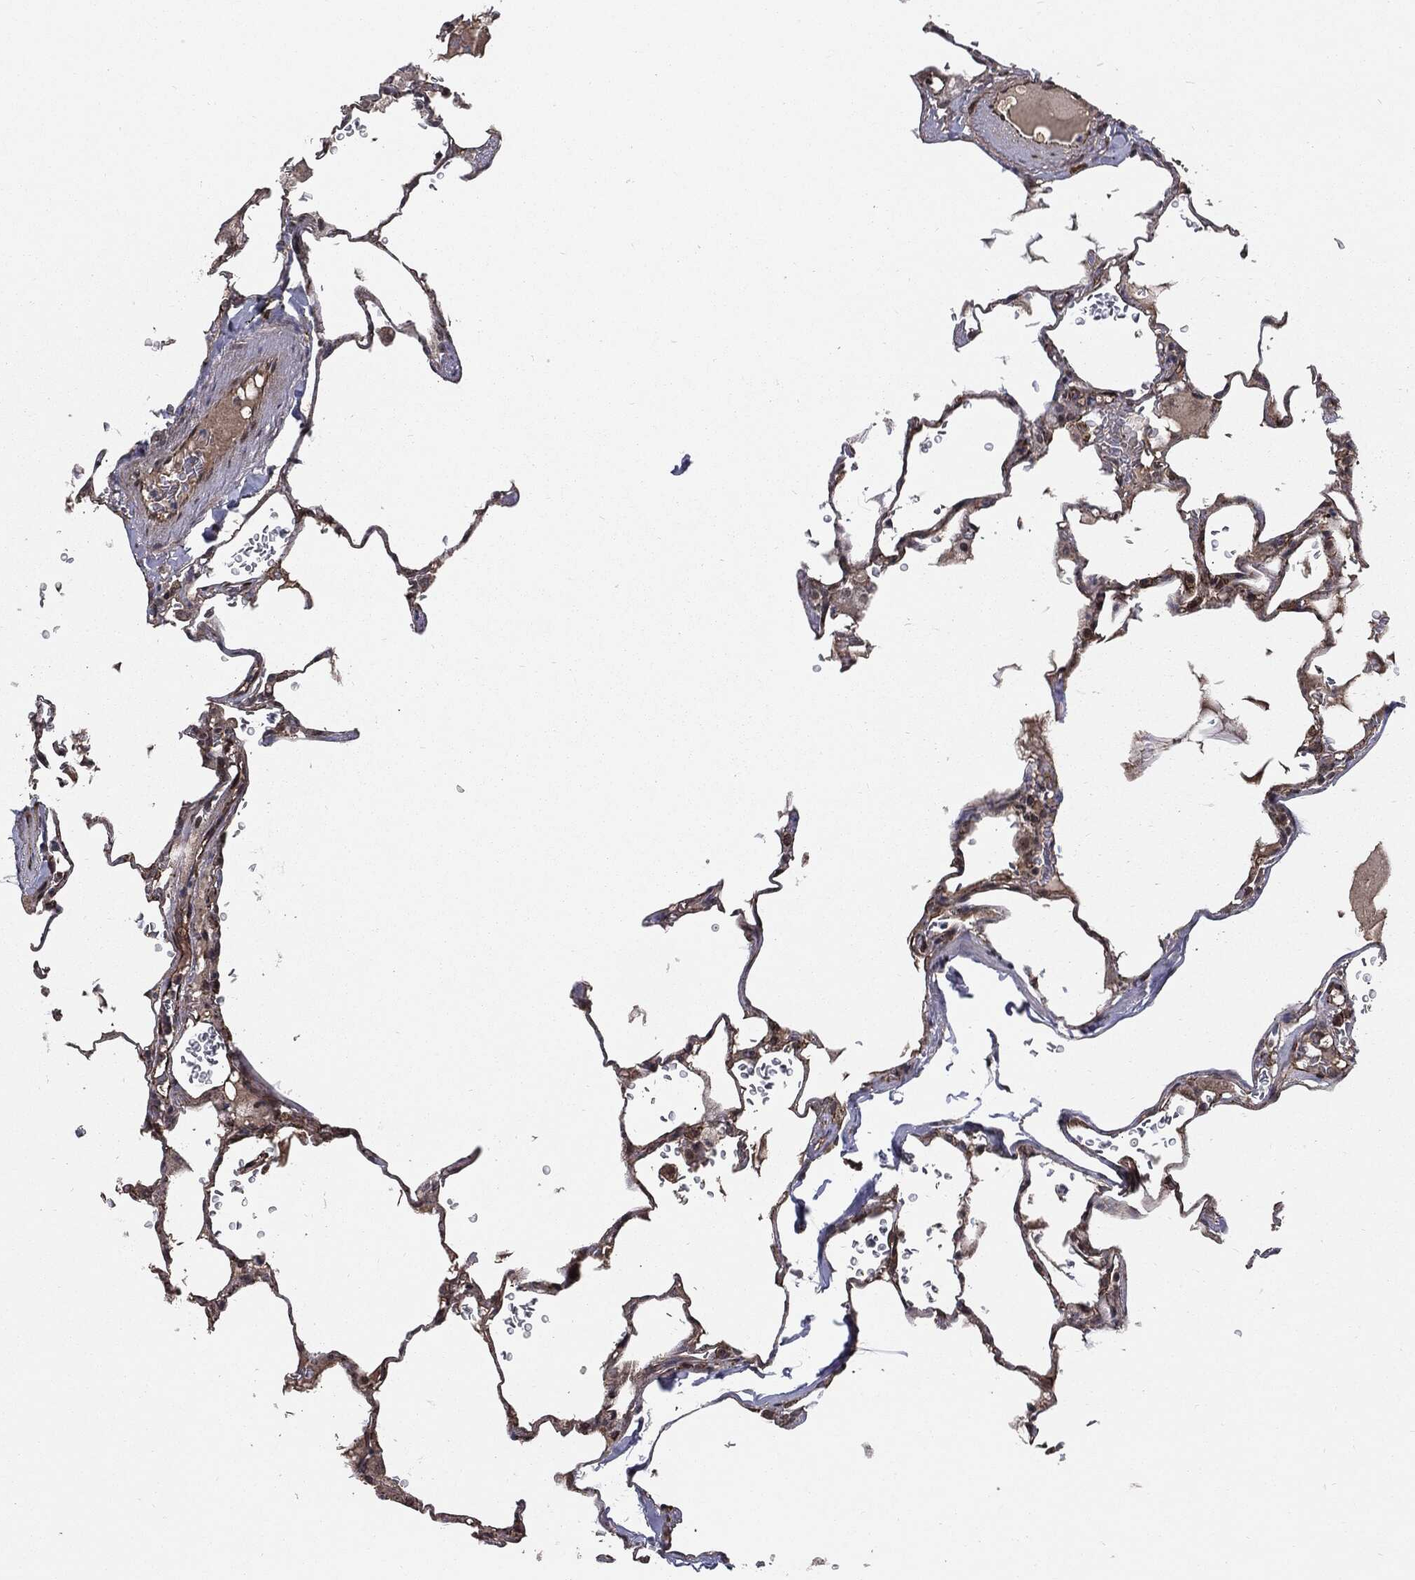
{"staining": {"intensity": "negative", "quantity": "none", "location": "none"}, "tissue": "lung", "cell_type": "Alveolar cells", "image_type": "normal", "snomed": [{"axis": "morphology", "description": "Normal tissue, NOS"}, {"axis": "morphology", "description": "Adenocarcinoma, metastatic, NOS"}, {"axis": "topography", "description": "Lung"}], "caption": "Human lung stained for a protein using immunohistochemistry displays no positivity in alveolar cells.", "gene": "PTPA", "patient": {"sex": "male", "age": 45}}